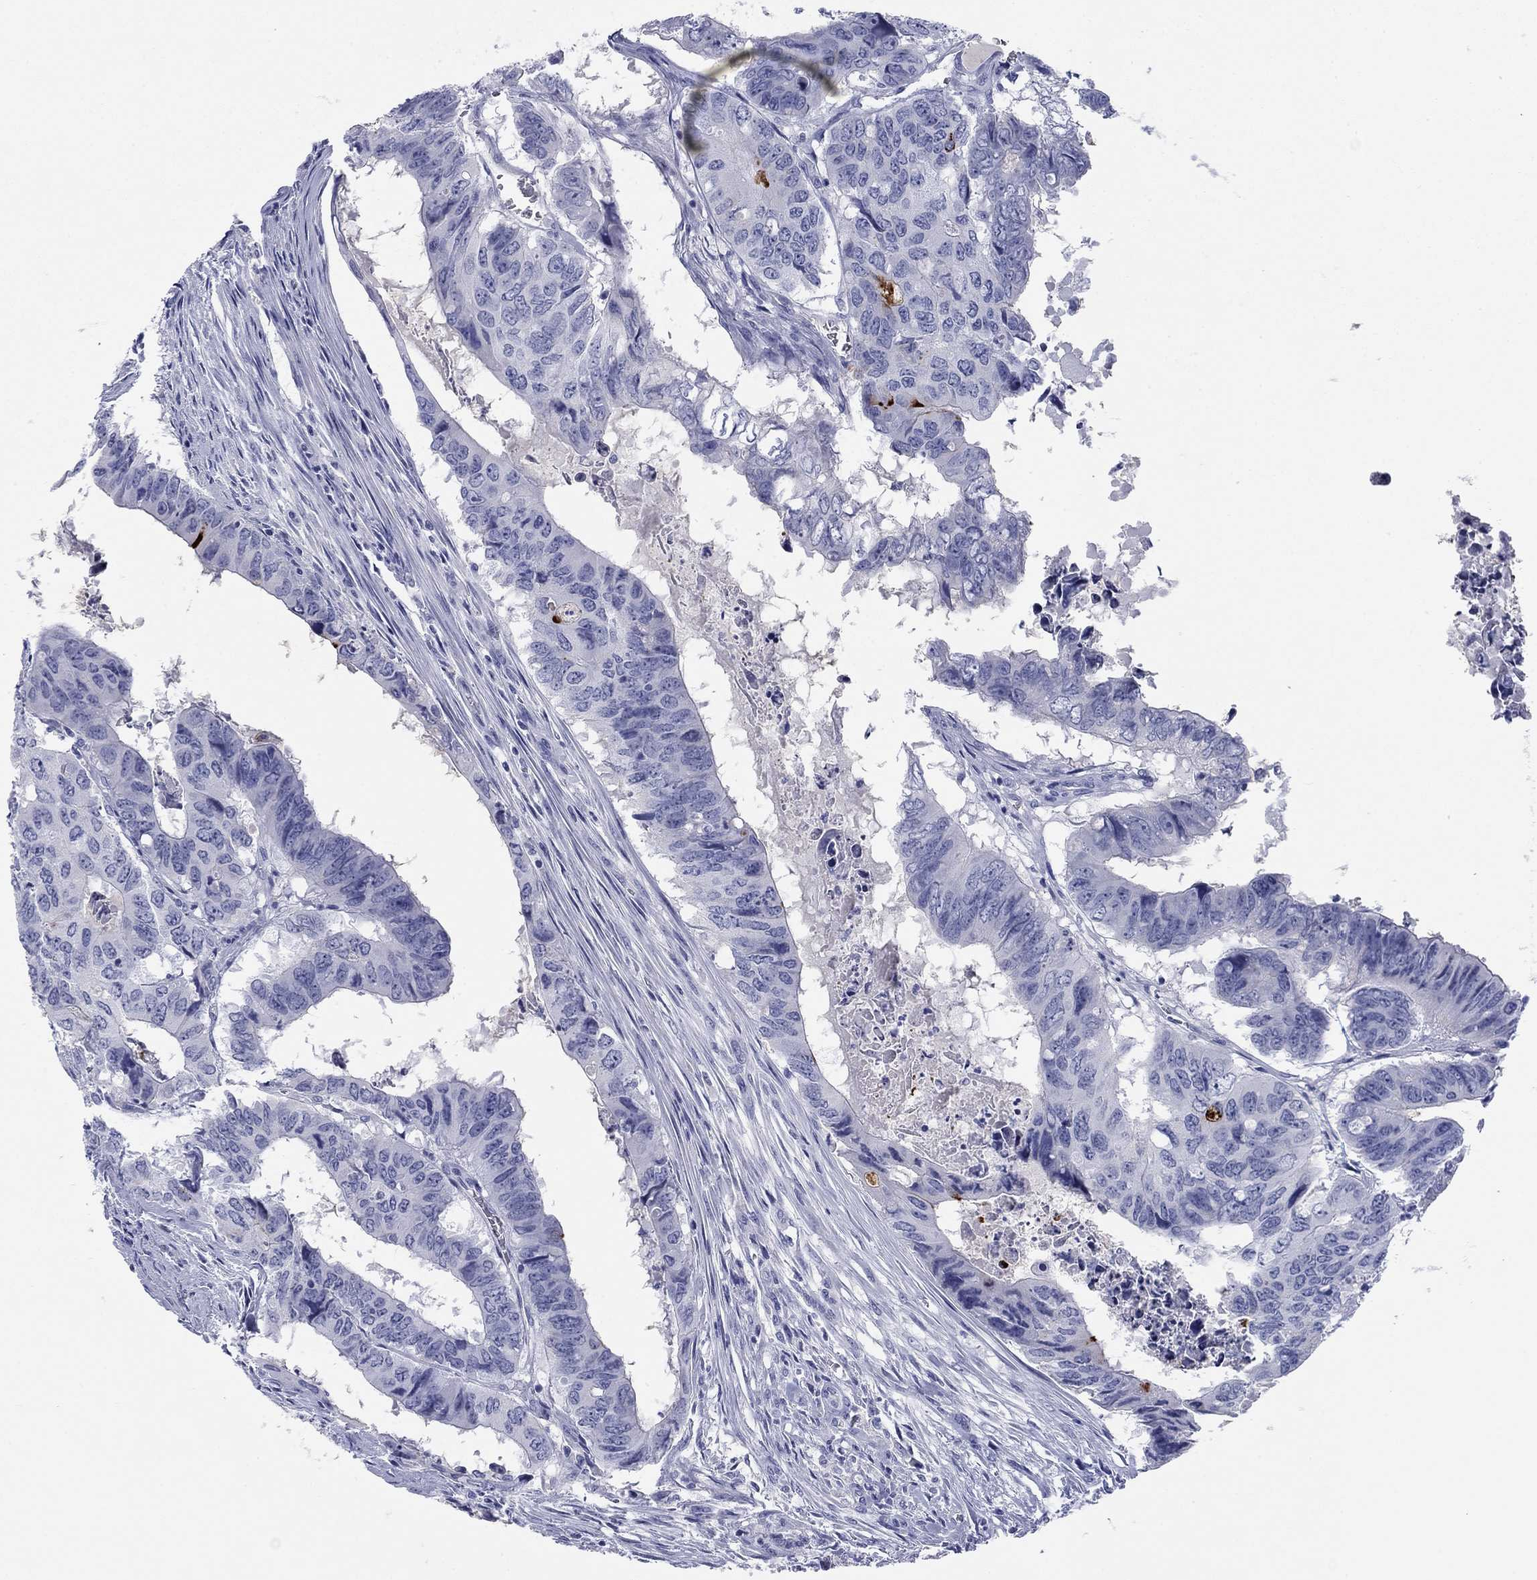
{"staining": {"intensity": "negative", "quantity": "none", "location": "none"}, "tissue": "colorectal cancer", "cell_type": "Tumor cells", "image_type": "cancer", "snomed": [{"axis": "morphology", "description": "Adenocarcinoma, NOS"}, {"axis": "topography", "description": "Colon"}], "caption": "Protein analysis of colorectal cancer shows no significant staining in tumor cells.", "gene": "KCNH1", "patient": {"sex": "male", "age": 79}}